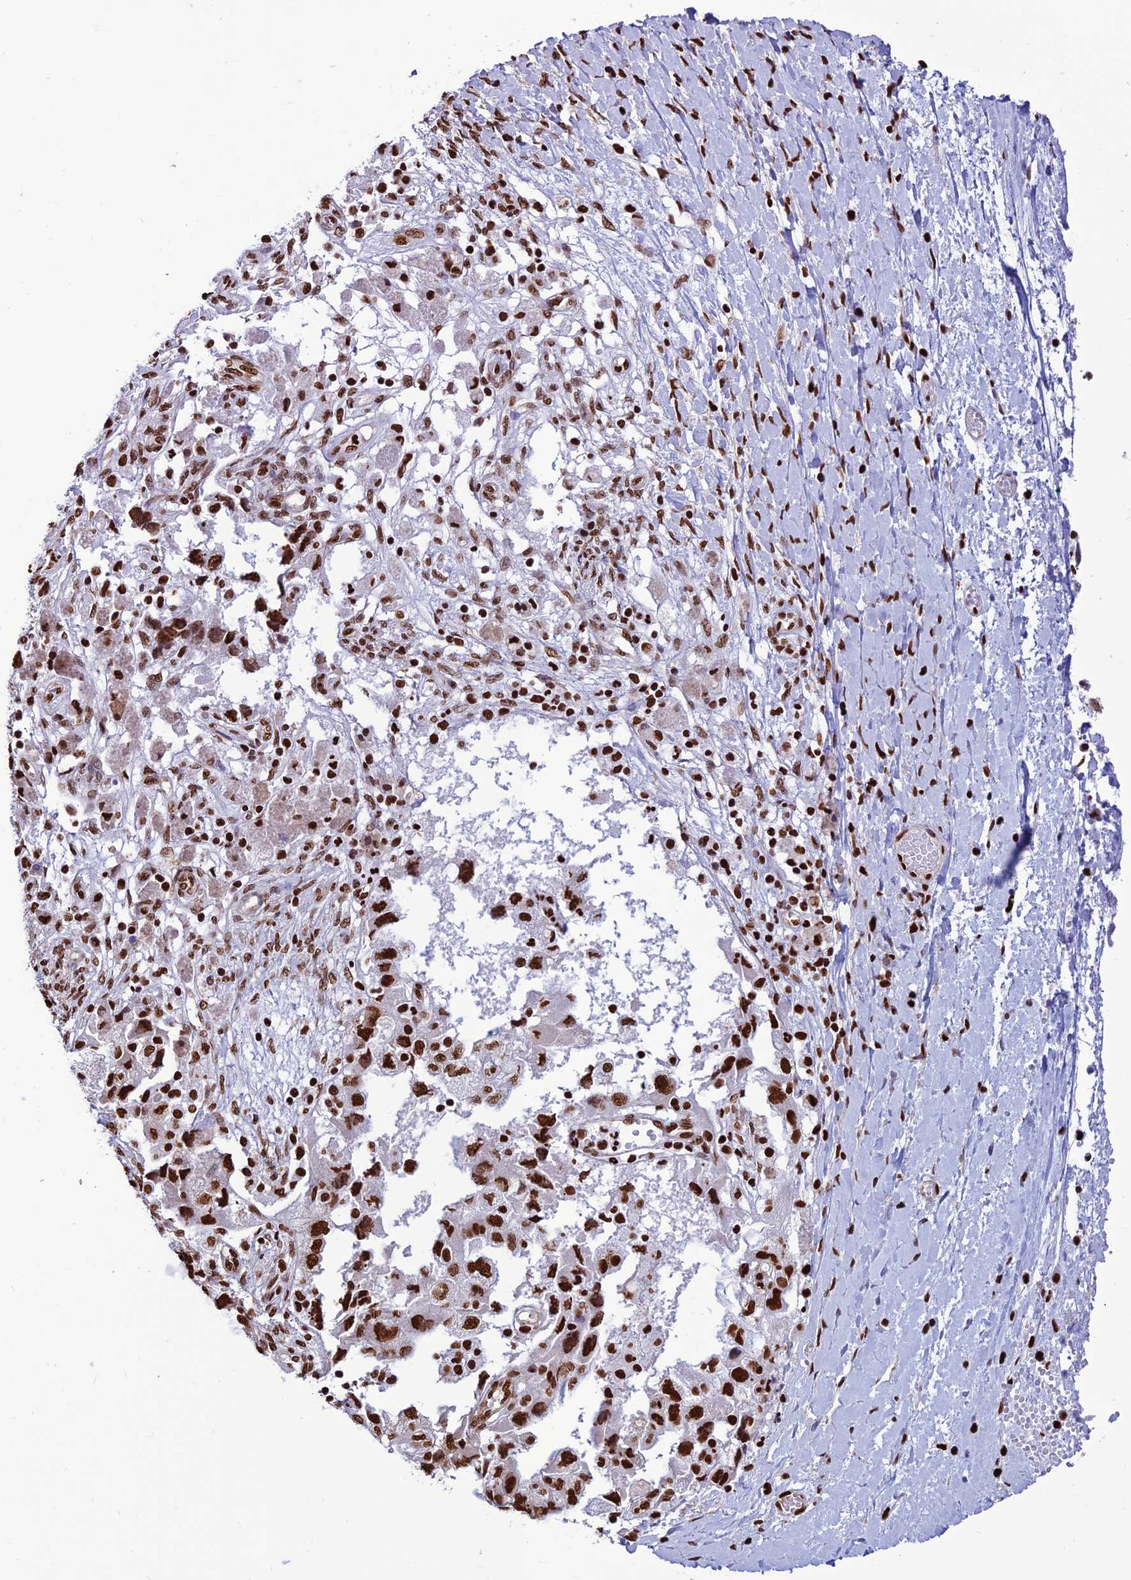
{"staining": {"intensity": "strong", "quantity": ">75%", "location": "nuclear"}, "tissue": "ovarian cancer", "cell_type": "Tumor cells", "image_type": "cancer", "snomed": [{"axis": "morphology", "description": "Carcinoma, NOS"}, {"axis": "morphology", "description": "Cystadenocarcinoma, serous, NOS"}, {"axis": "topography", "description": "Ovary"}], "caption": "IHC staining of serous cystadenocarcinoma (ovarian), which exhibits high levels of strong nuclear staining in about >75% of tumor cells indicating strong nuclear protein positivity. The staining was performed using DAB (brown) for protein detection and nuclei were counterstained in hematoxylin (blue).", "gene": "INO80E", "patient": {"sex": "female", "age": 69}}